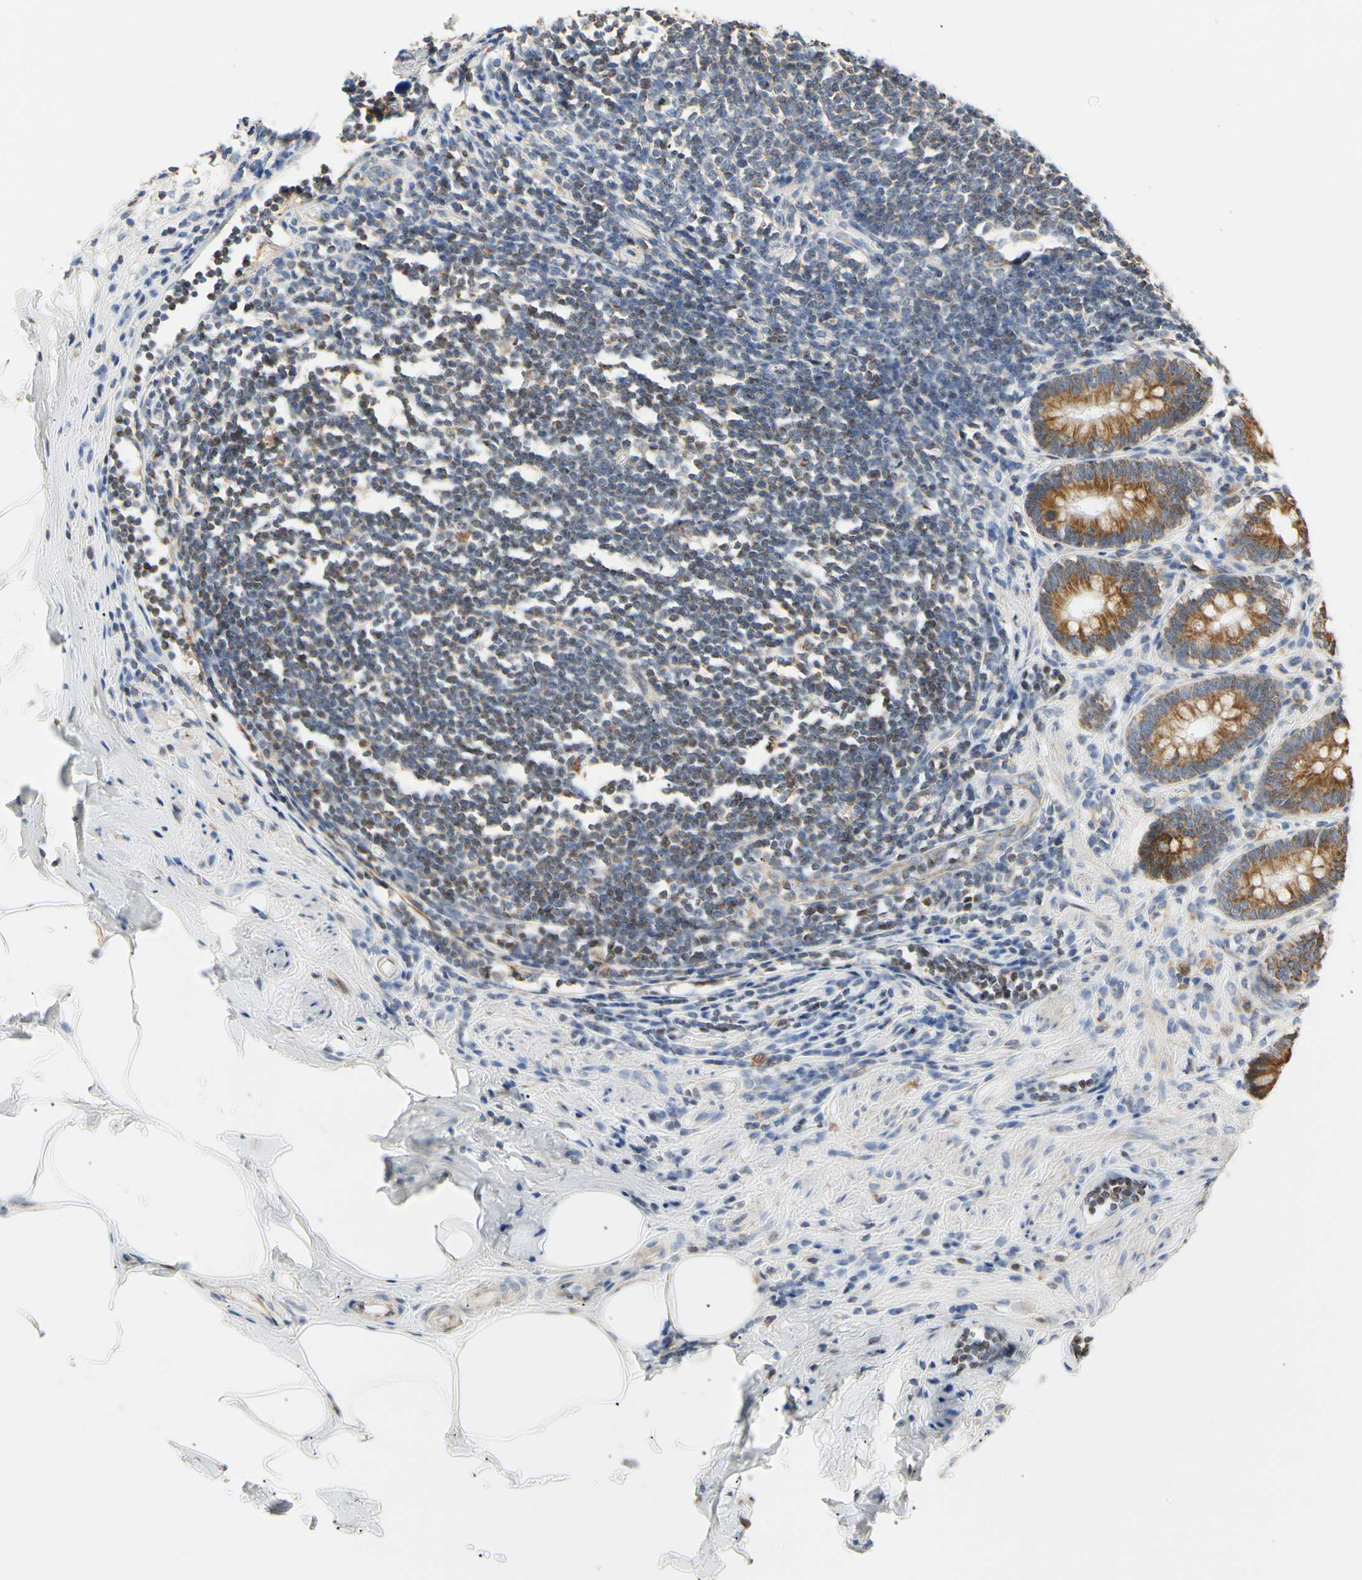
{"staining": {"intensity": "moderate", "quantity": ">75%", "location": "cytoplasmic/membranous"}, "tissue": "appendix", "cell_type": "Glandular cells", "image_type": "normal", "snomed": [{"axis": "morphology", "description": "Normal tissue, NOS"}, {"axis": "topography", "description": "Appendix"}], "caption": "DAB immunohistochemical staining of benign appendix reveals moderate cytoplasmic/membranous protein positivity in approximately >75% of glandular cells. The staining is performed using DAB brown chromogen to label protein expression. The nuclei are counter-stained blue using hematoxylin.", "gene": "PLGRKT", "patient": {"sex": "female", "age": 50}}